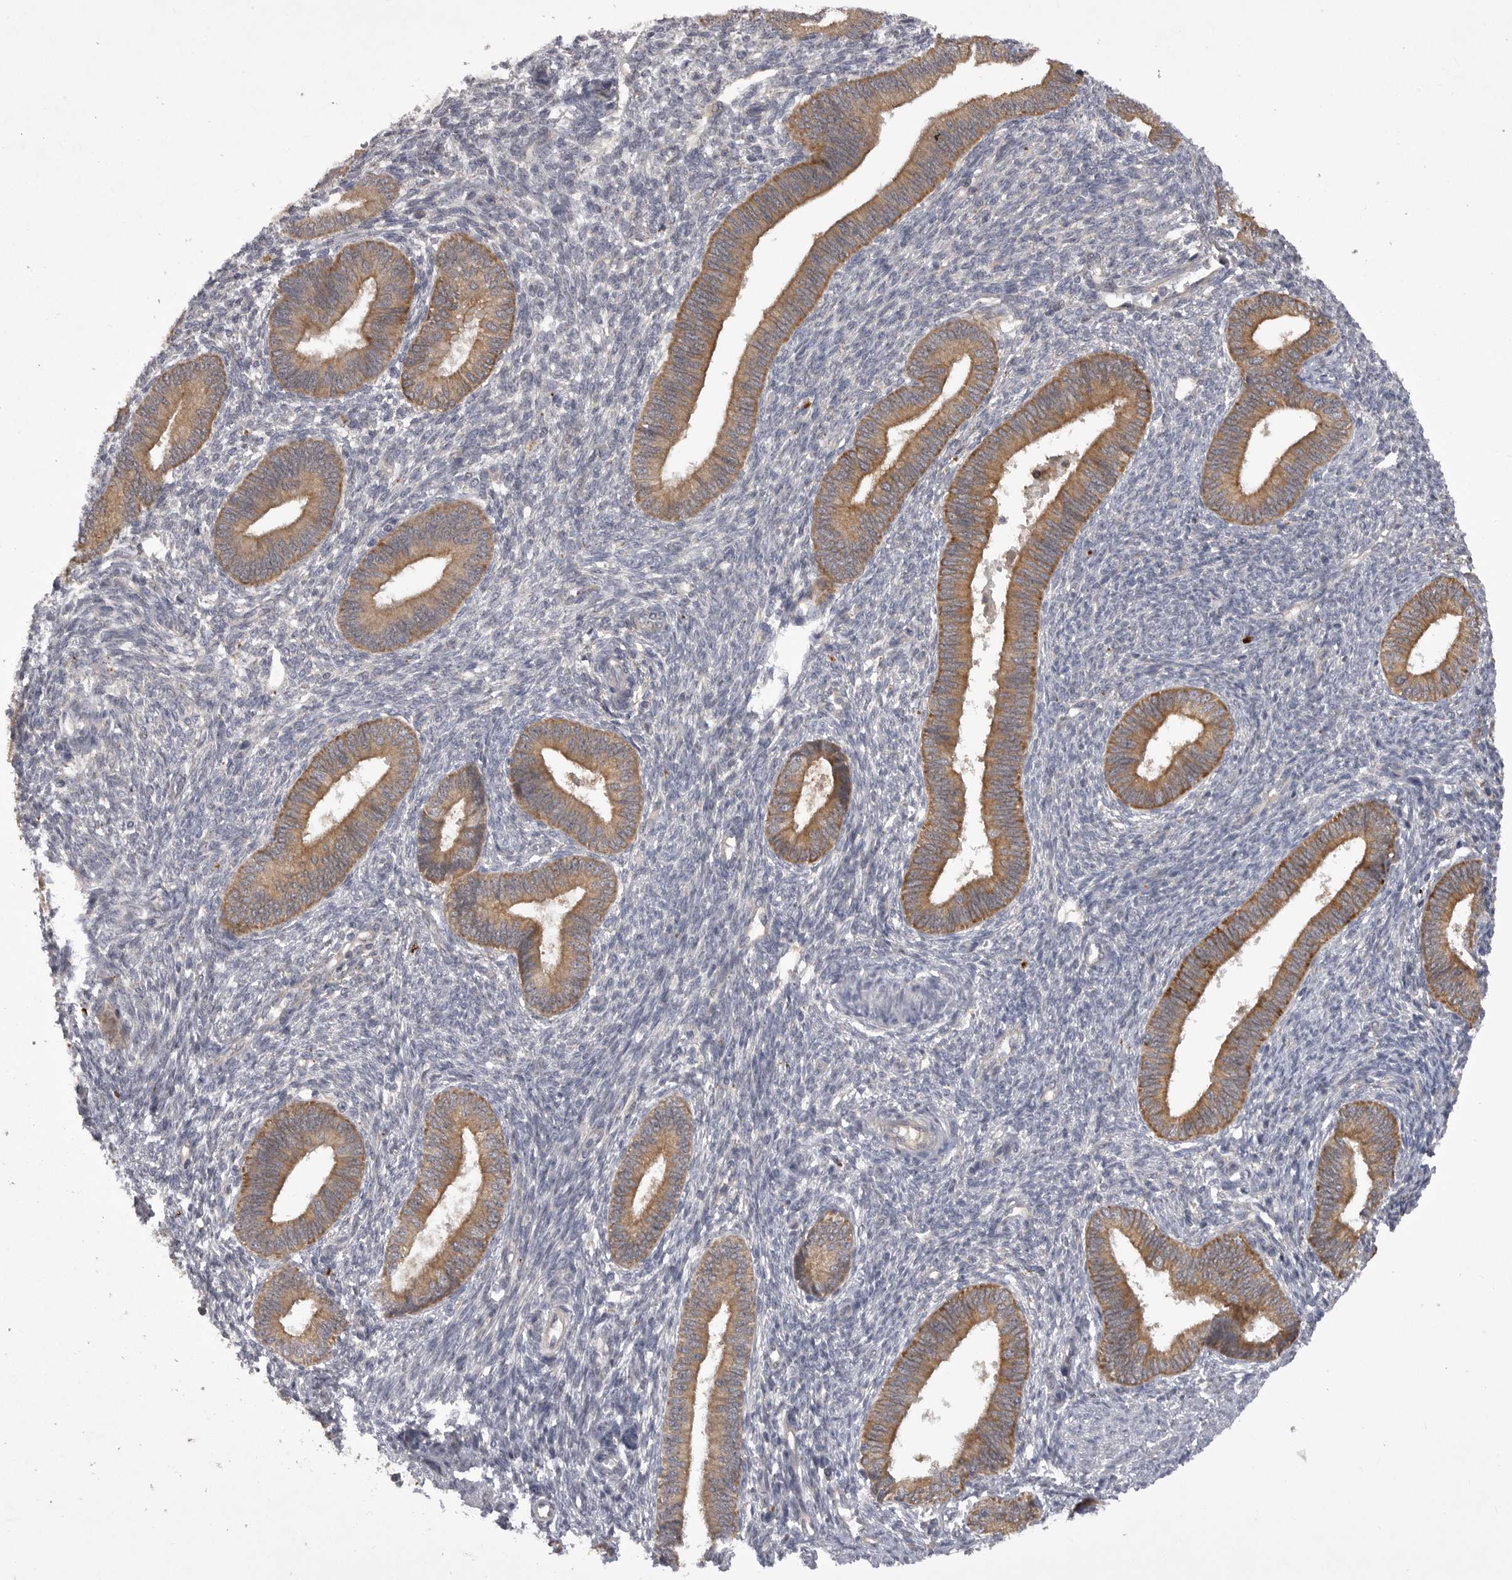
{"staining": {"intensity": "negative", "quantity": "none", "location": "none"}, "tissue": "endometrium", "cell_type": "Cells in endometrial stroma", "image_type": "normal", "snomed": [{"axis": "morphology", "description": "Normal tissue, NOS"}, {"axis": "topography", "description": "Endometrium"}], "caption": "An immunohistochemistry micrograph of benign endometrium is shown. There is no staining in cells in endometrial stroma of endometrium. Nuclei are stained in blue.", "gene": "DHDDS", "patient": {"sex": "female", "age": 46}}